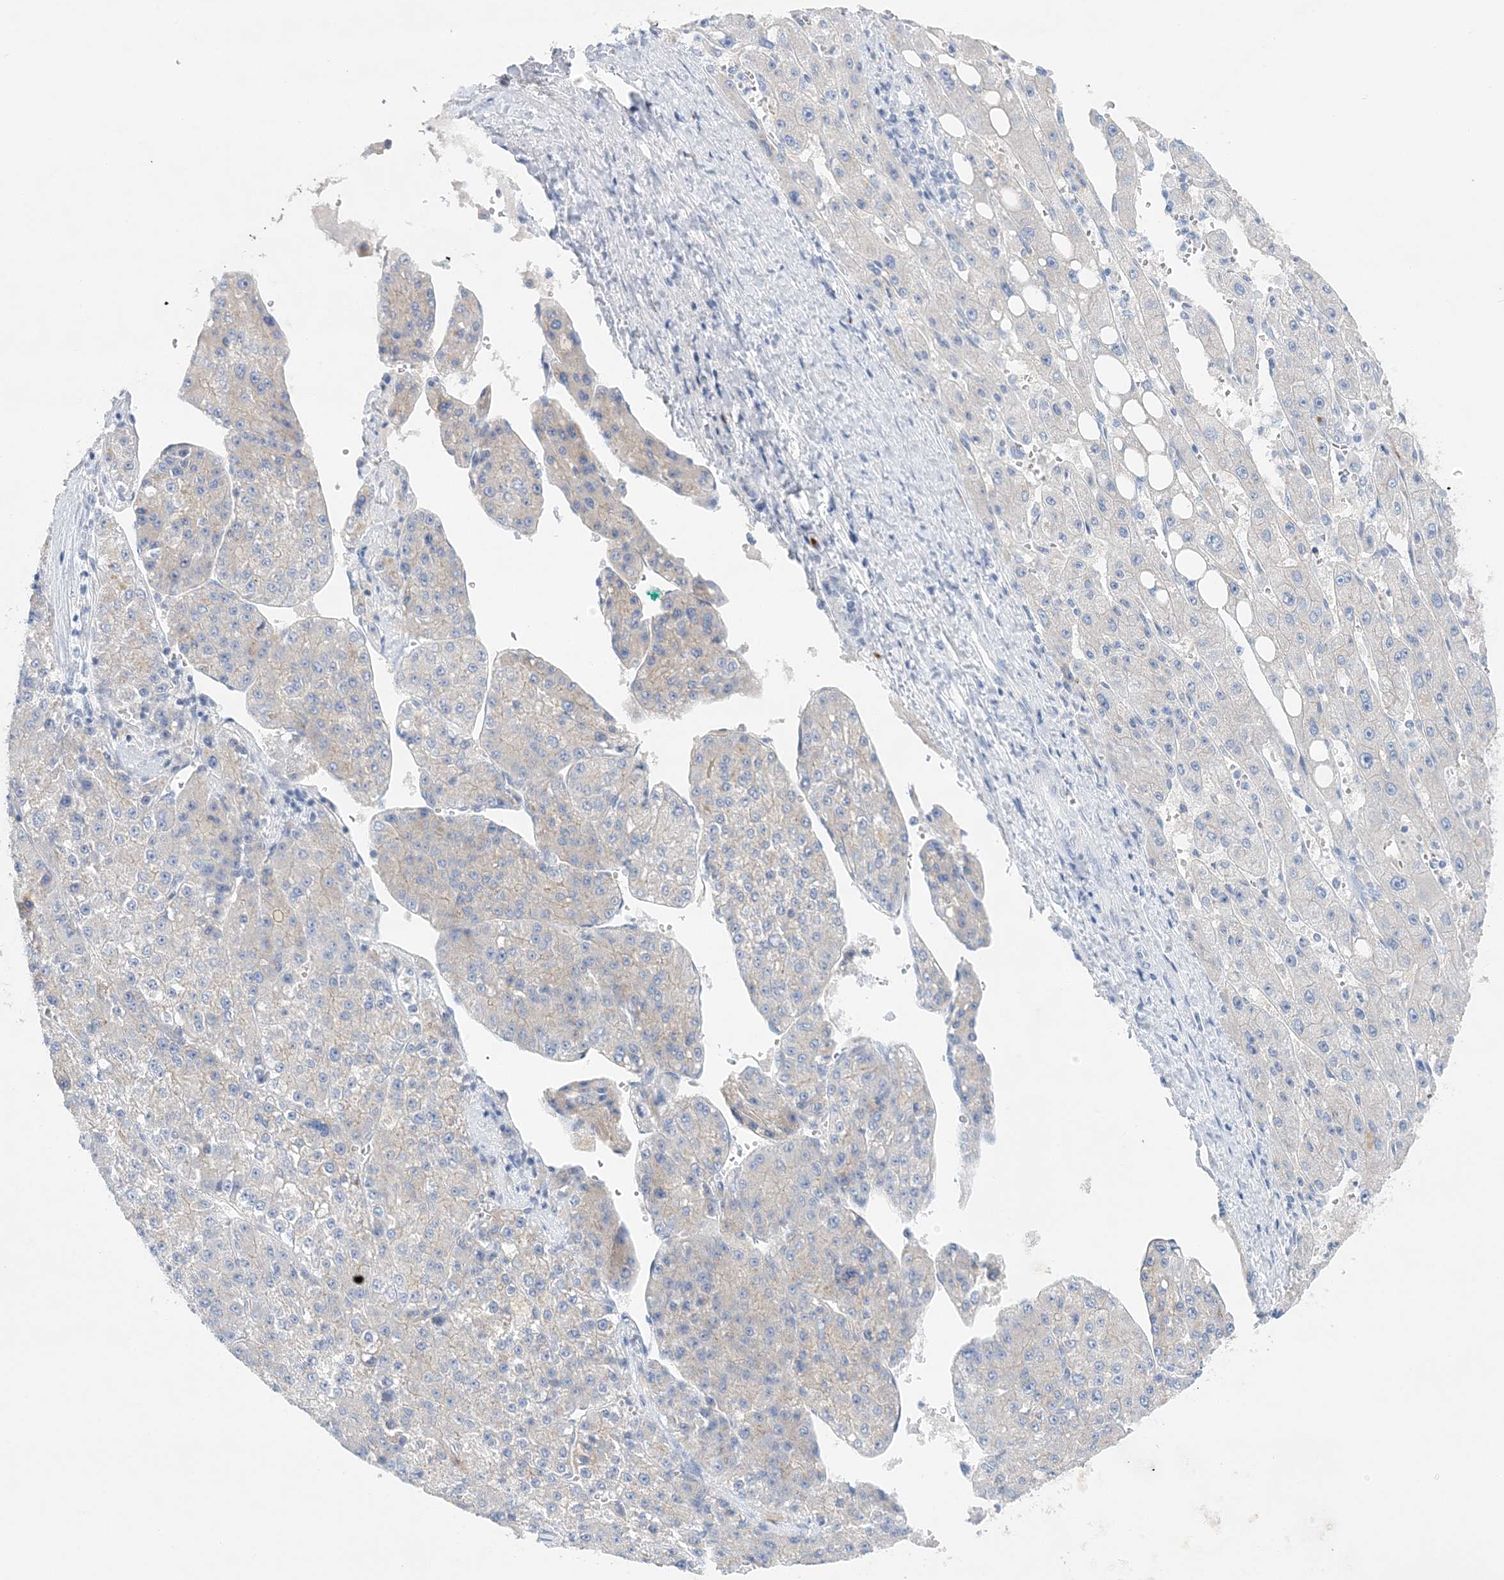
{"staining": {"intensity": "weak", "quantity": "<25%", "location": "cytoplasmic/membranous"}, "tissue": "liver cancer", "cell_type": "Tumor cells", "image_type": "cancer", "snomed": [{"axis": "morphology", "description": "Carcinoma, Hepatocellular, NOS"}, {"axis": "topography", "description": "Liver"}], "caption": "Immunohistochemical staining of human liver cancer (hepatocellular carcinoma) shows no significant staining in tumor cells.", "gene": "SLC5A6", "patient": {"sex": "female", "age": 73}}